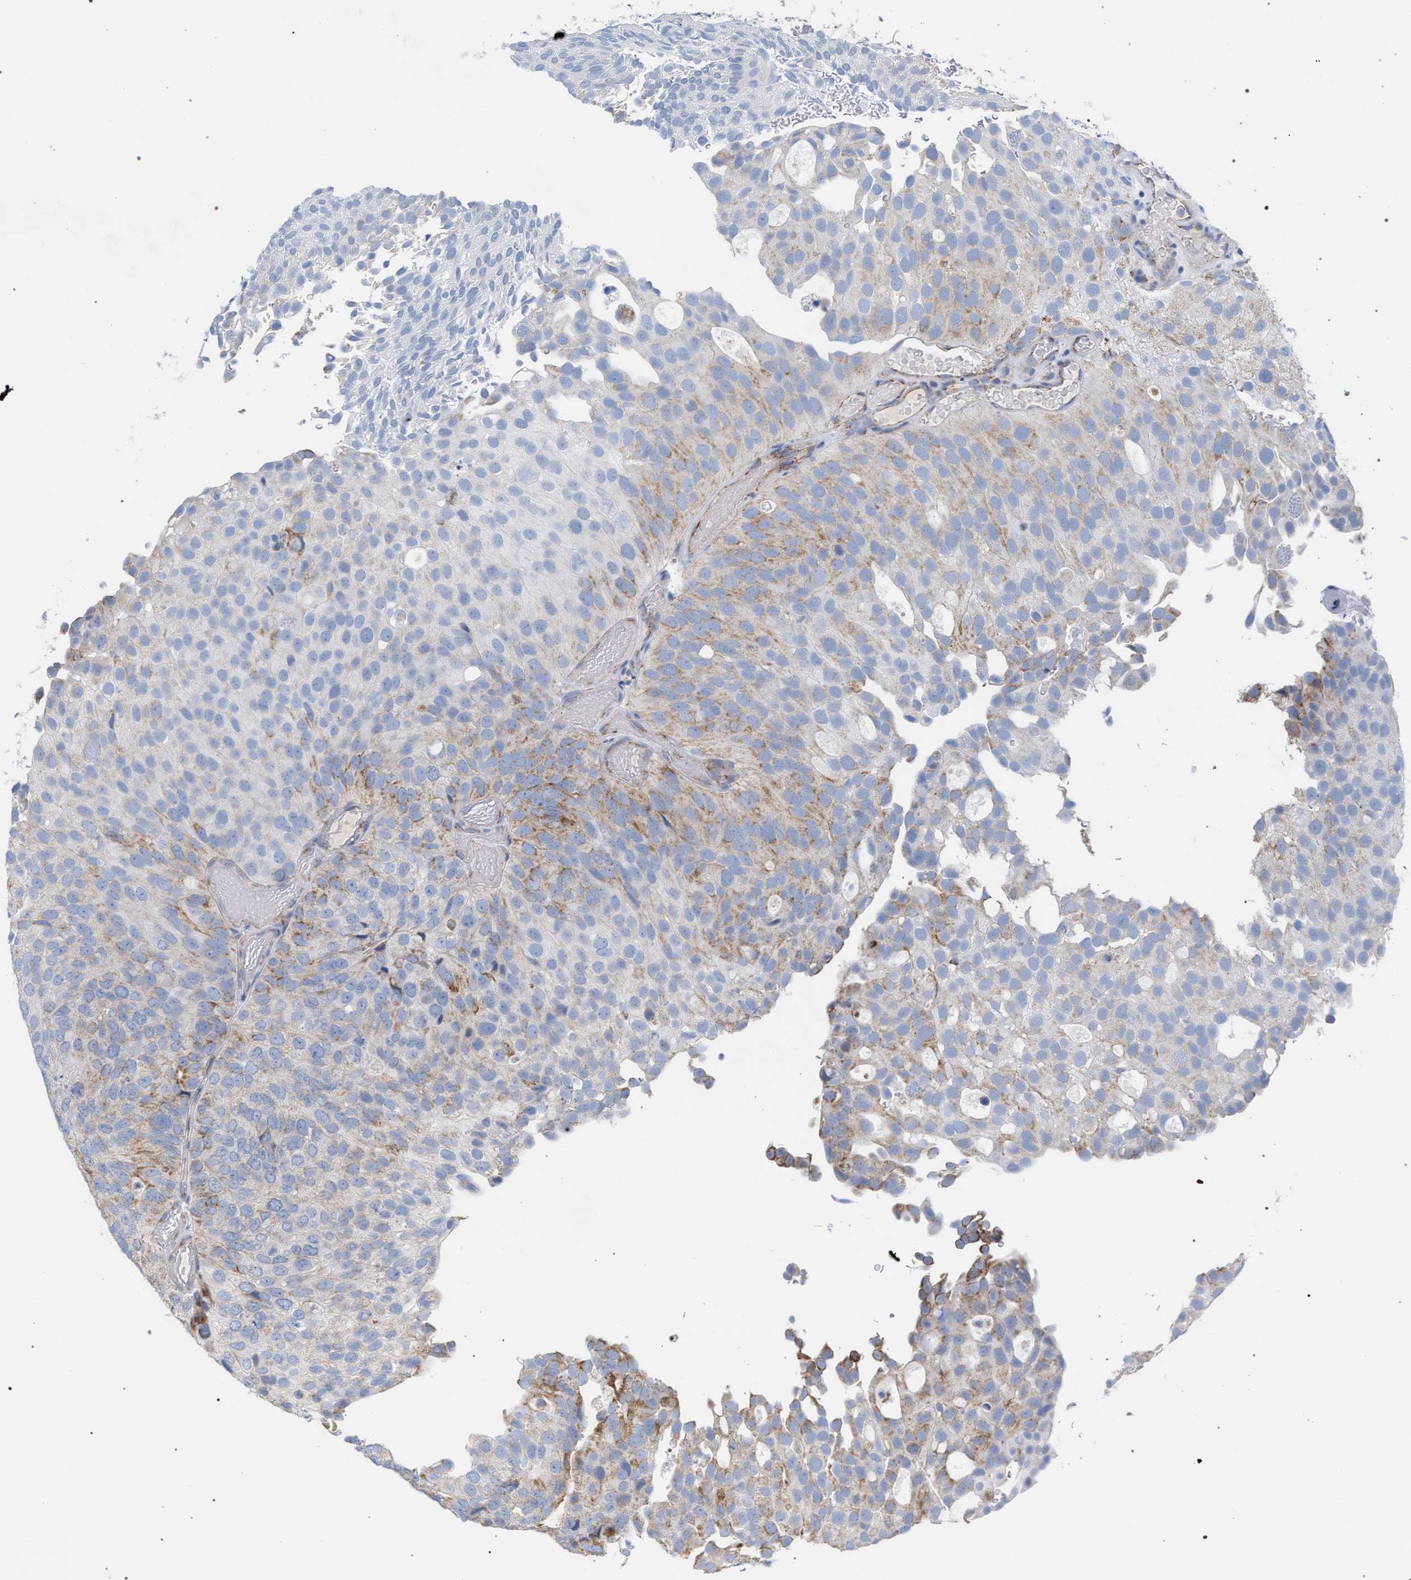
{"staining": {"intensity": "moderate", "quantity": "25%-75%", "location": "cytoplasmic/membranous"}, "tissue": "urothelial cancer", "cell_type": "Tumor cells", "image_type": "cancer", "snomed": [{"axis": "morphology", "description": "Urothelial carcinoma, Low grade"}, {"axis": "topography", "description": "Urinary bladder"}], "caption": "A medium amount of moderate cytoplasmic/membranous staining is appreciated in about 25%-75% of tumor cells in low-grade urothelial carcinoma tissue. The protein is shown in brown color, while the nuclei are stained blue.", "gene": "ECI2", "patient": {"sex": "male", "age": 78}}